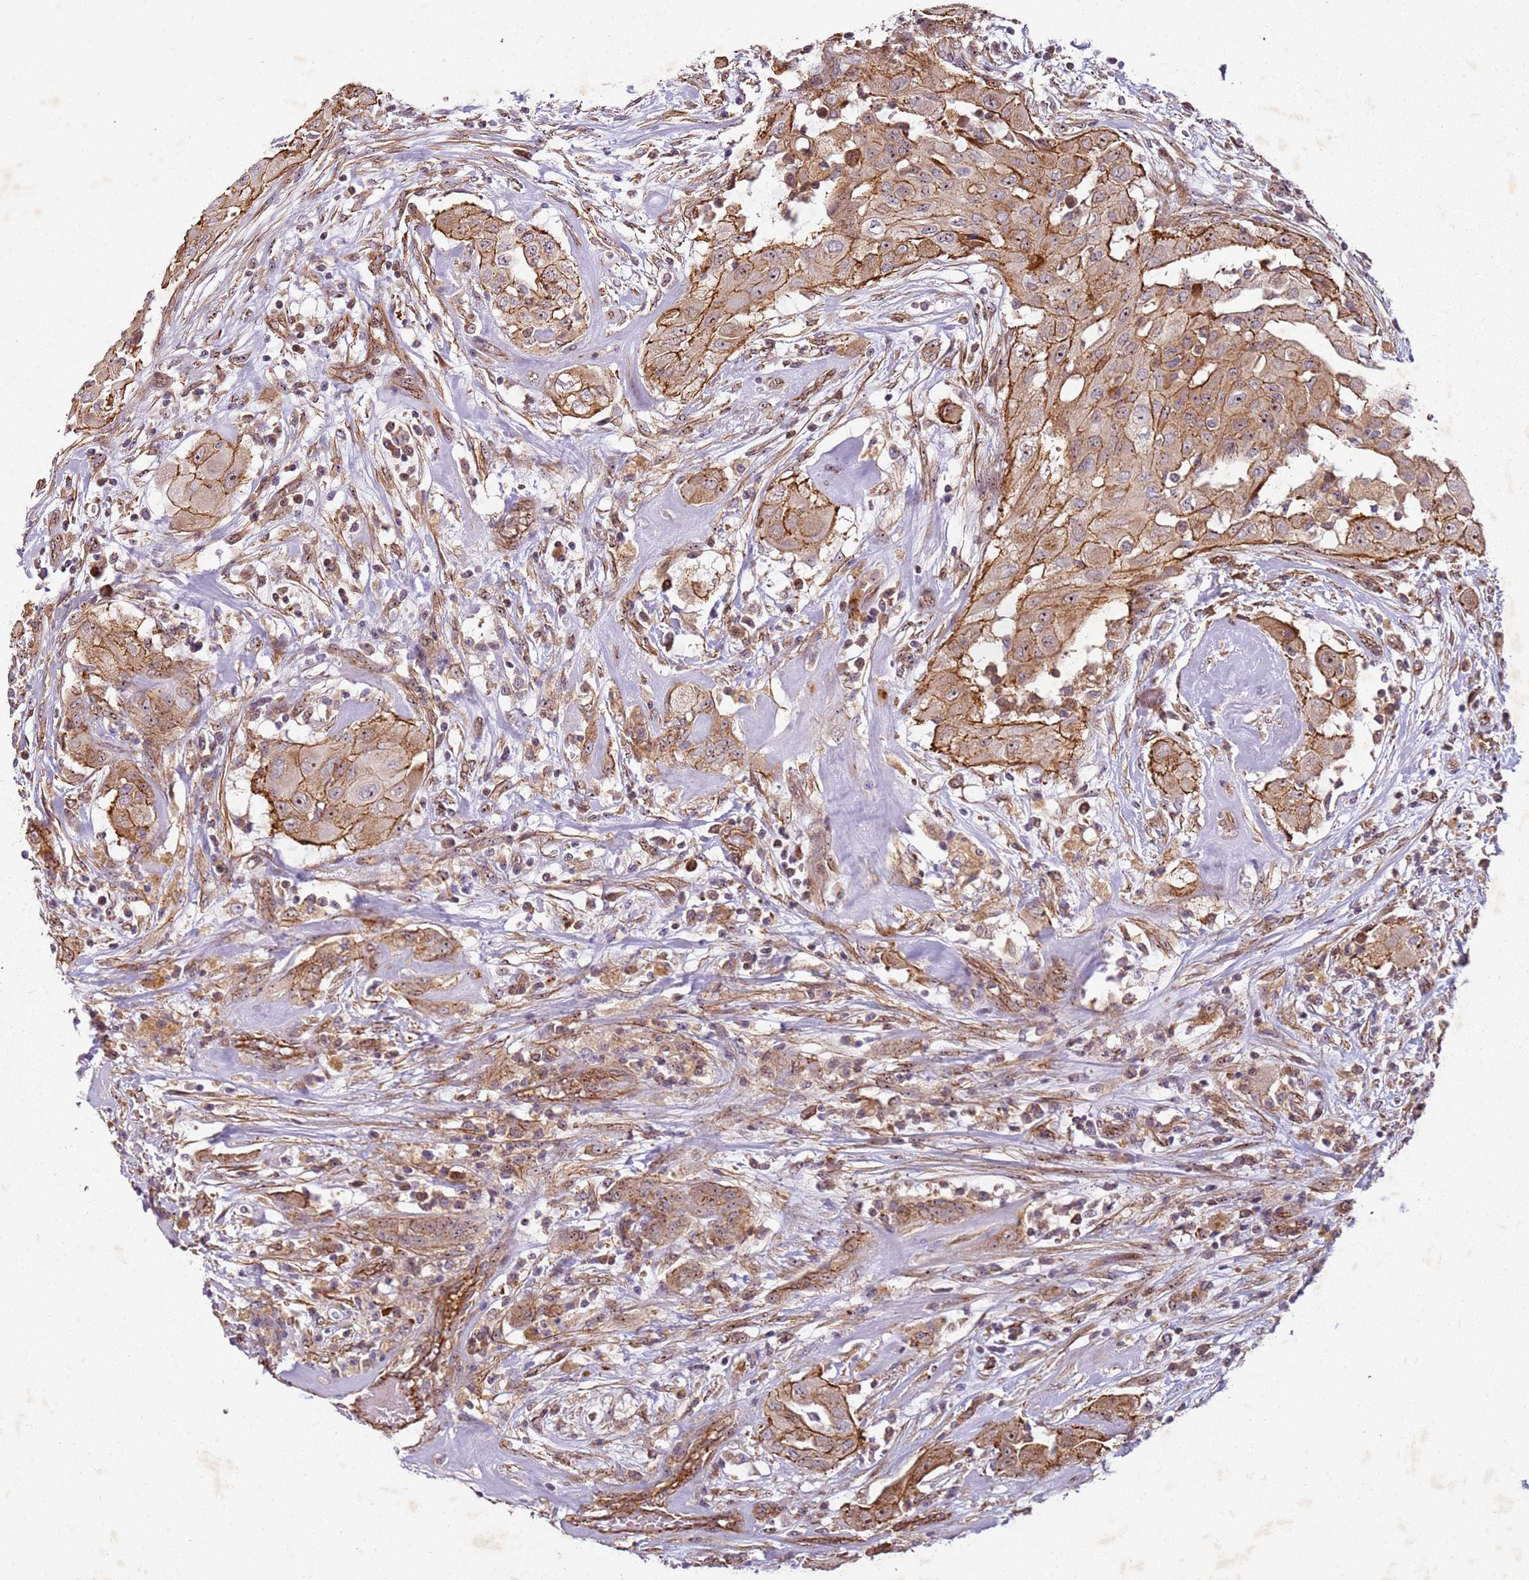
{"staining": {"intensity": "moderate", "quantity": ">75%", "location": "cytoplasmic/membranous"}, "tissue": "thyroid cancer", "cell_type": "Tumor cells", "image_type": "cancer", "snomed": [{"axis": "morphology", "description": "Papillary adenocarcinoma, NOS"}, {"axis": "topography", "description": "Thyroid gland"}], "caption": "A histopathology image of human thyroid cancer stained for a protein exhibits moderate cytoplasmic/membranous brown staining in tumor cells. (Stains: DAB in brown, nuclei in blue, Microscopy: brightfield microscopy at high magnification).", "gene": "C2CD4B", "patient": {"sex": "female", "age": 59}}